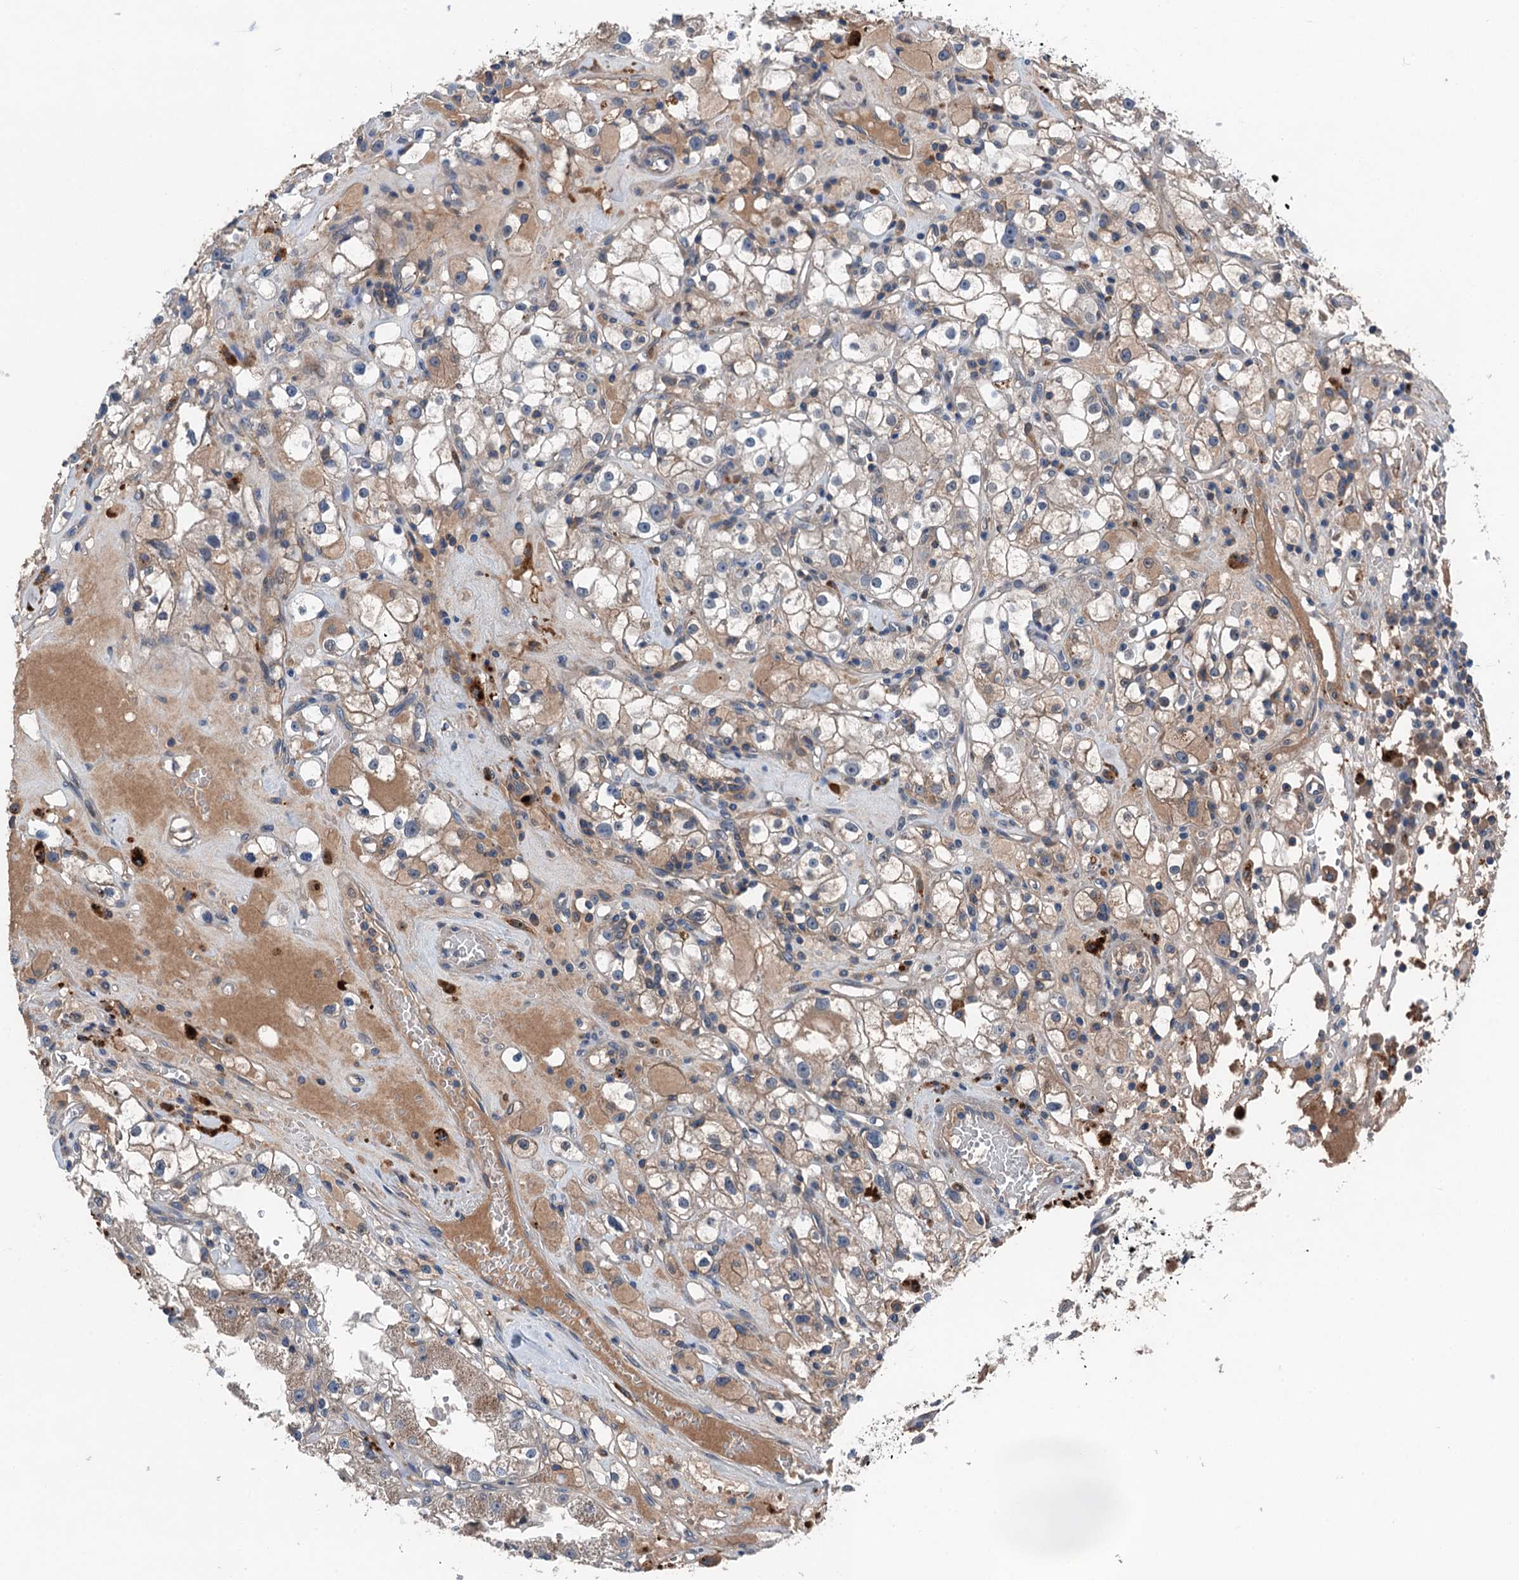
{"staining": {"intensity": "weak", "quantity": "25%-75%", "location": "cytoplasmic/membranous"}, "tissue": "renal cancer", "cell_type": "Tumor cells", "image_type": "cancer", "snomed": [{"axis": "morphology", "description": "Adenocarcinoma, NOS"}, {"axis": "topography", "description": "Kidney"}], "caption": "Protein analysis of renal cancer (adenocarcinoma) tissue shows weak cytoplasmic/membranous positivity in about 25%-75% of tumor cells.", "gene": "SLC2A10", "patient": {"sex": "male", "age": 56}}